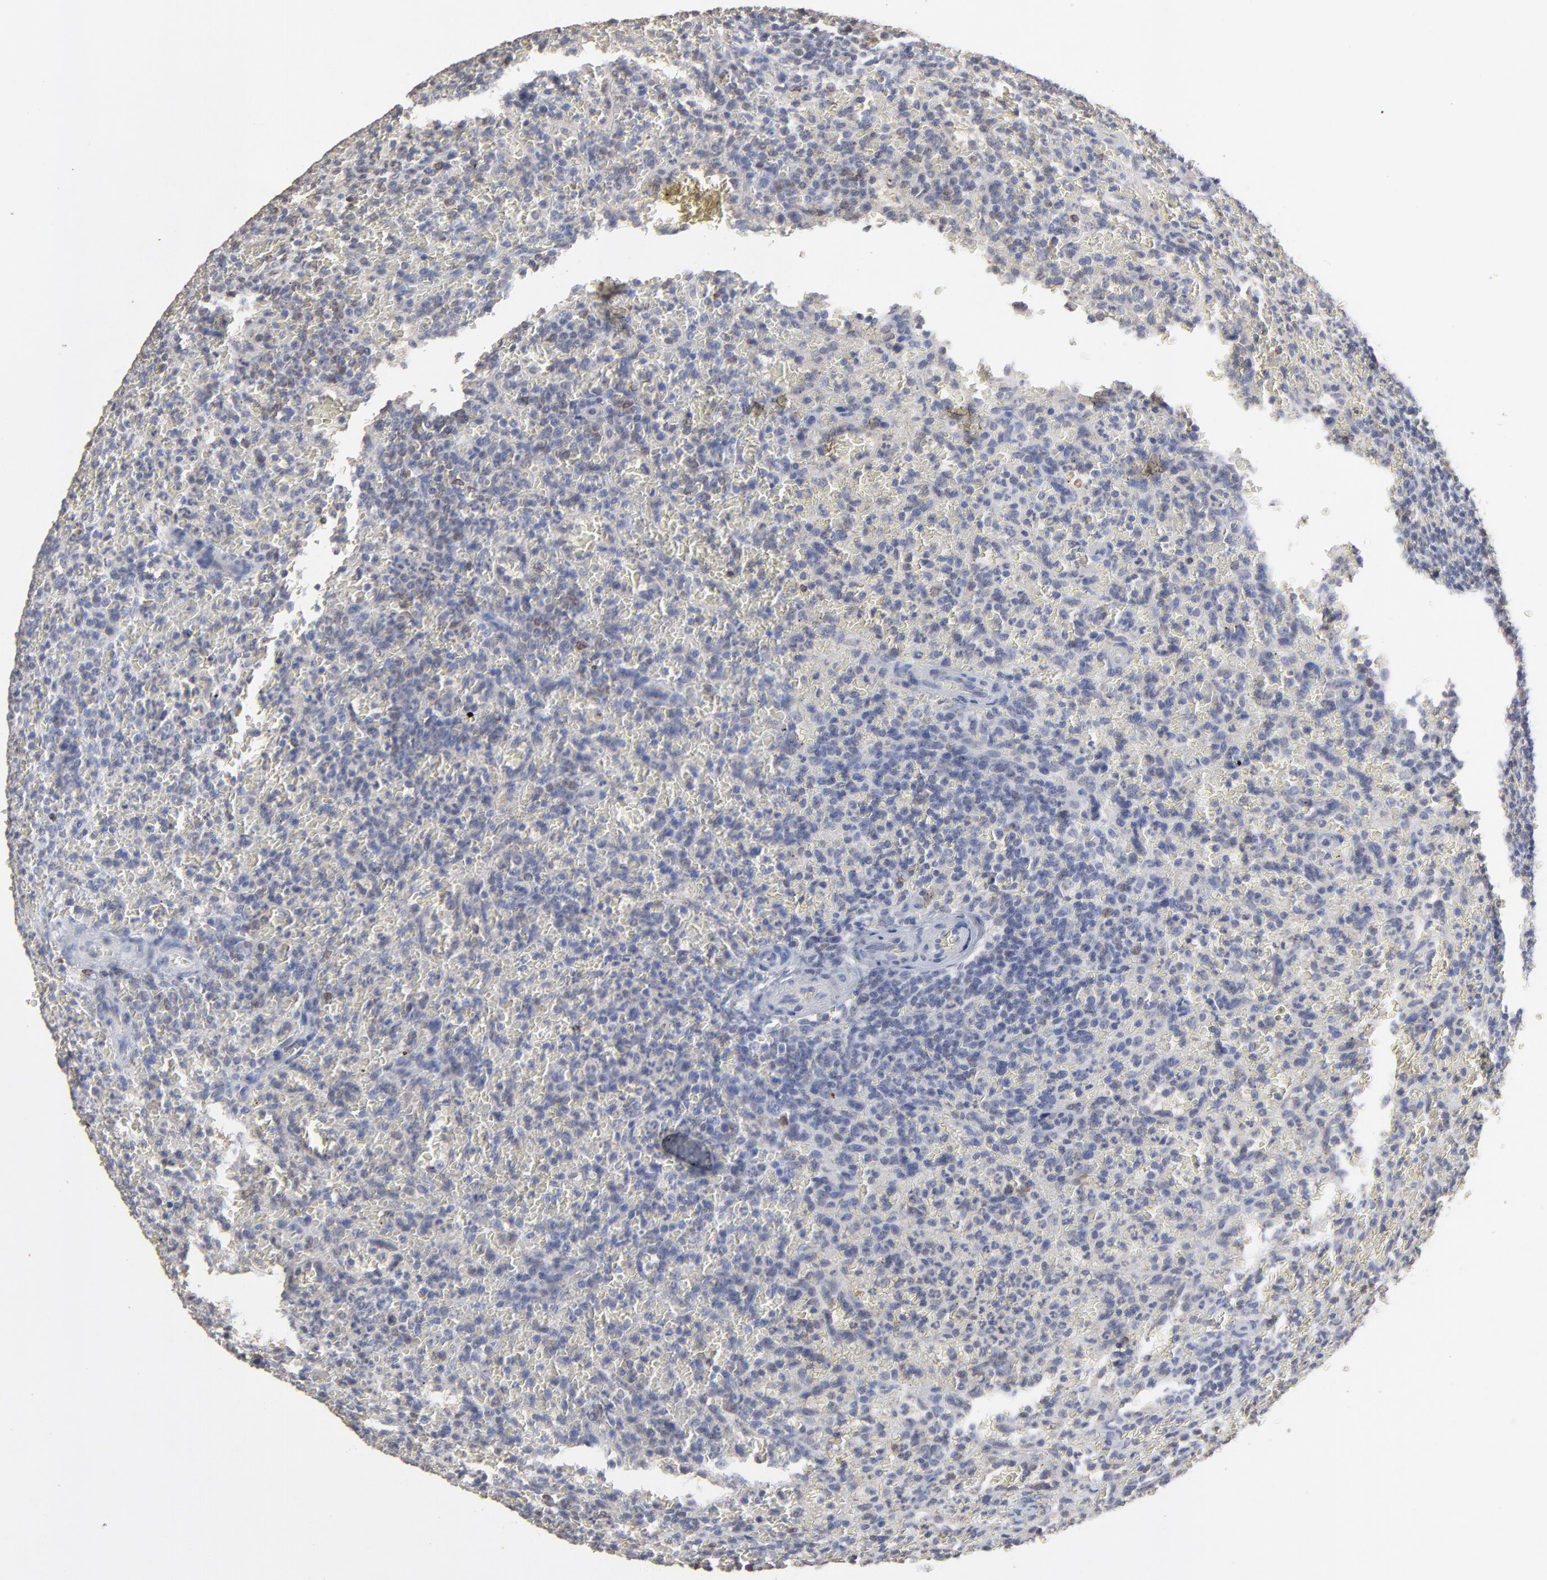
{"staining": {"intensity": "negative", "quantity": "none", "location": "none"}, "tissue": "lymphoma", "cell_type": "Tumor cells", "image_type": "cancer", "snomed": [{"axis": "morphology", "description": "Malignant lymphoma, non-Hodgkin's type, Low grade"}, {"axis": "topography", "description": "Spleen"}], "caption": "This is an immunohistochemistry photomicrograph of human lymphoma. There is no staining in tumor cells.", "gene": "VPREB3", "patient": {"sex": "female", "age": 64}}